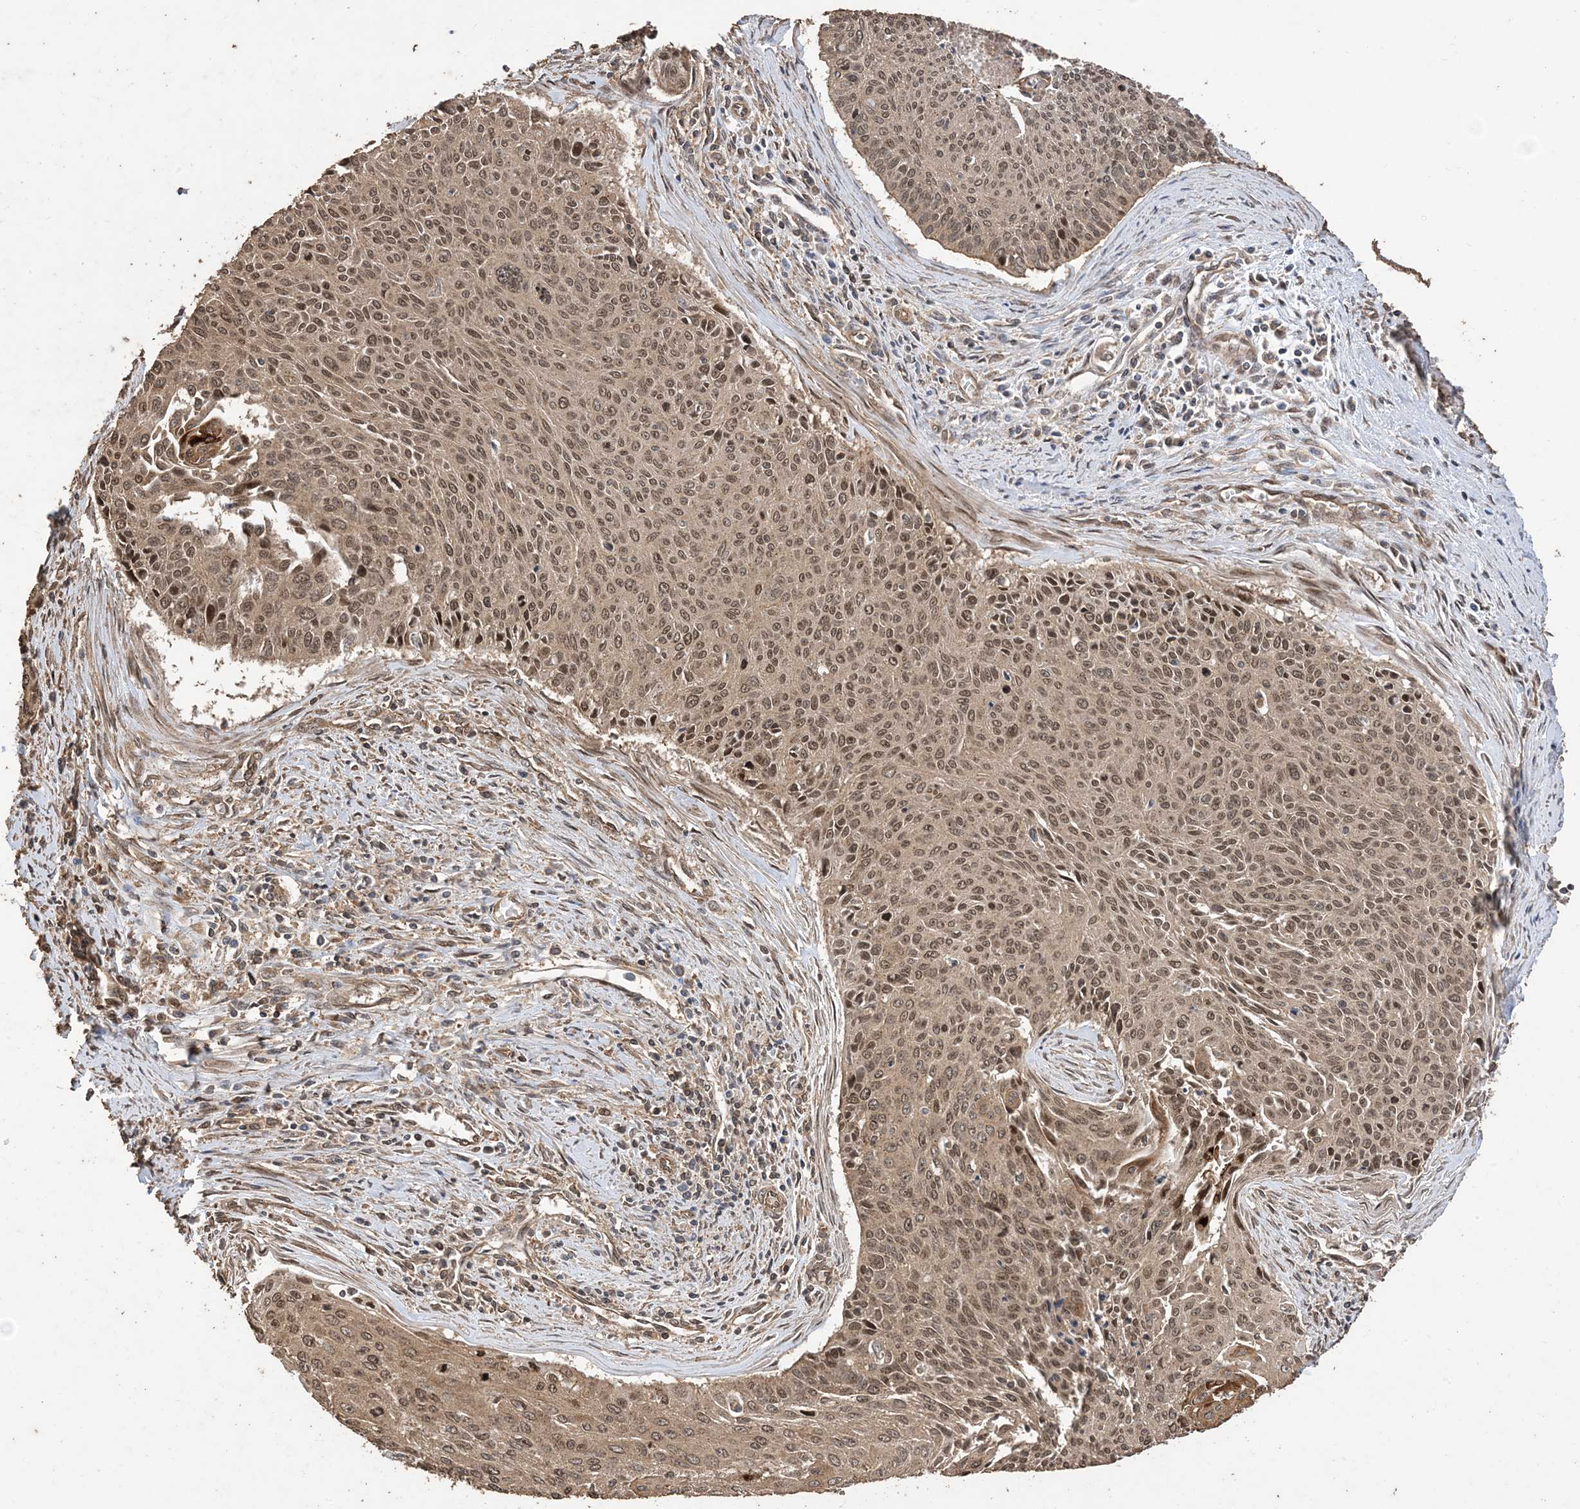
{"staining": {"intensity": "moderate", "quantity": ">75%", "location": "cytoplasmic/membranous,nuclear"}, "tissue": "cervical cancer", "cell_type": "Tumor cells", "image_type": "cancer", "snomed": [{"axis": "morphology", "description": "Squamous cell carcinoma, NOS"}, {"axis": "topography", "description": "Cervix"}], "caption": "Brown immunohistochemical staining in cervical squamous cell carcinoma displays moderate cytoplasmic/membranous and nuclear expression in about >75% of tumor cells.", "gene": "ZKSCAN5", "patient": {"sex": "female", "age": 55}}